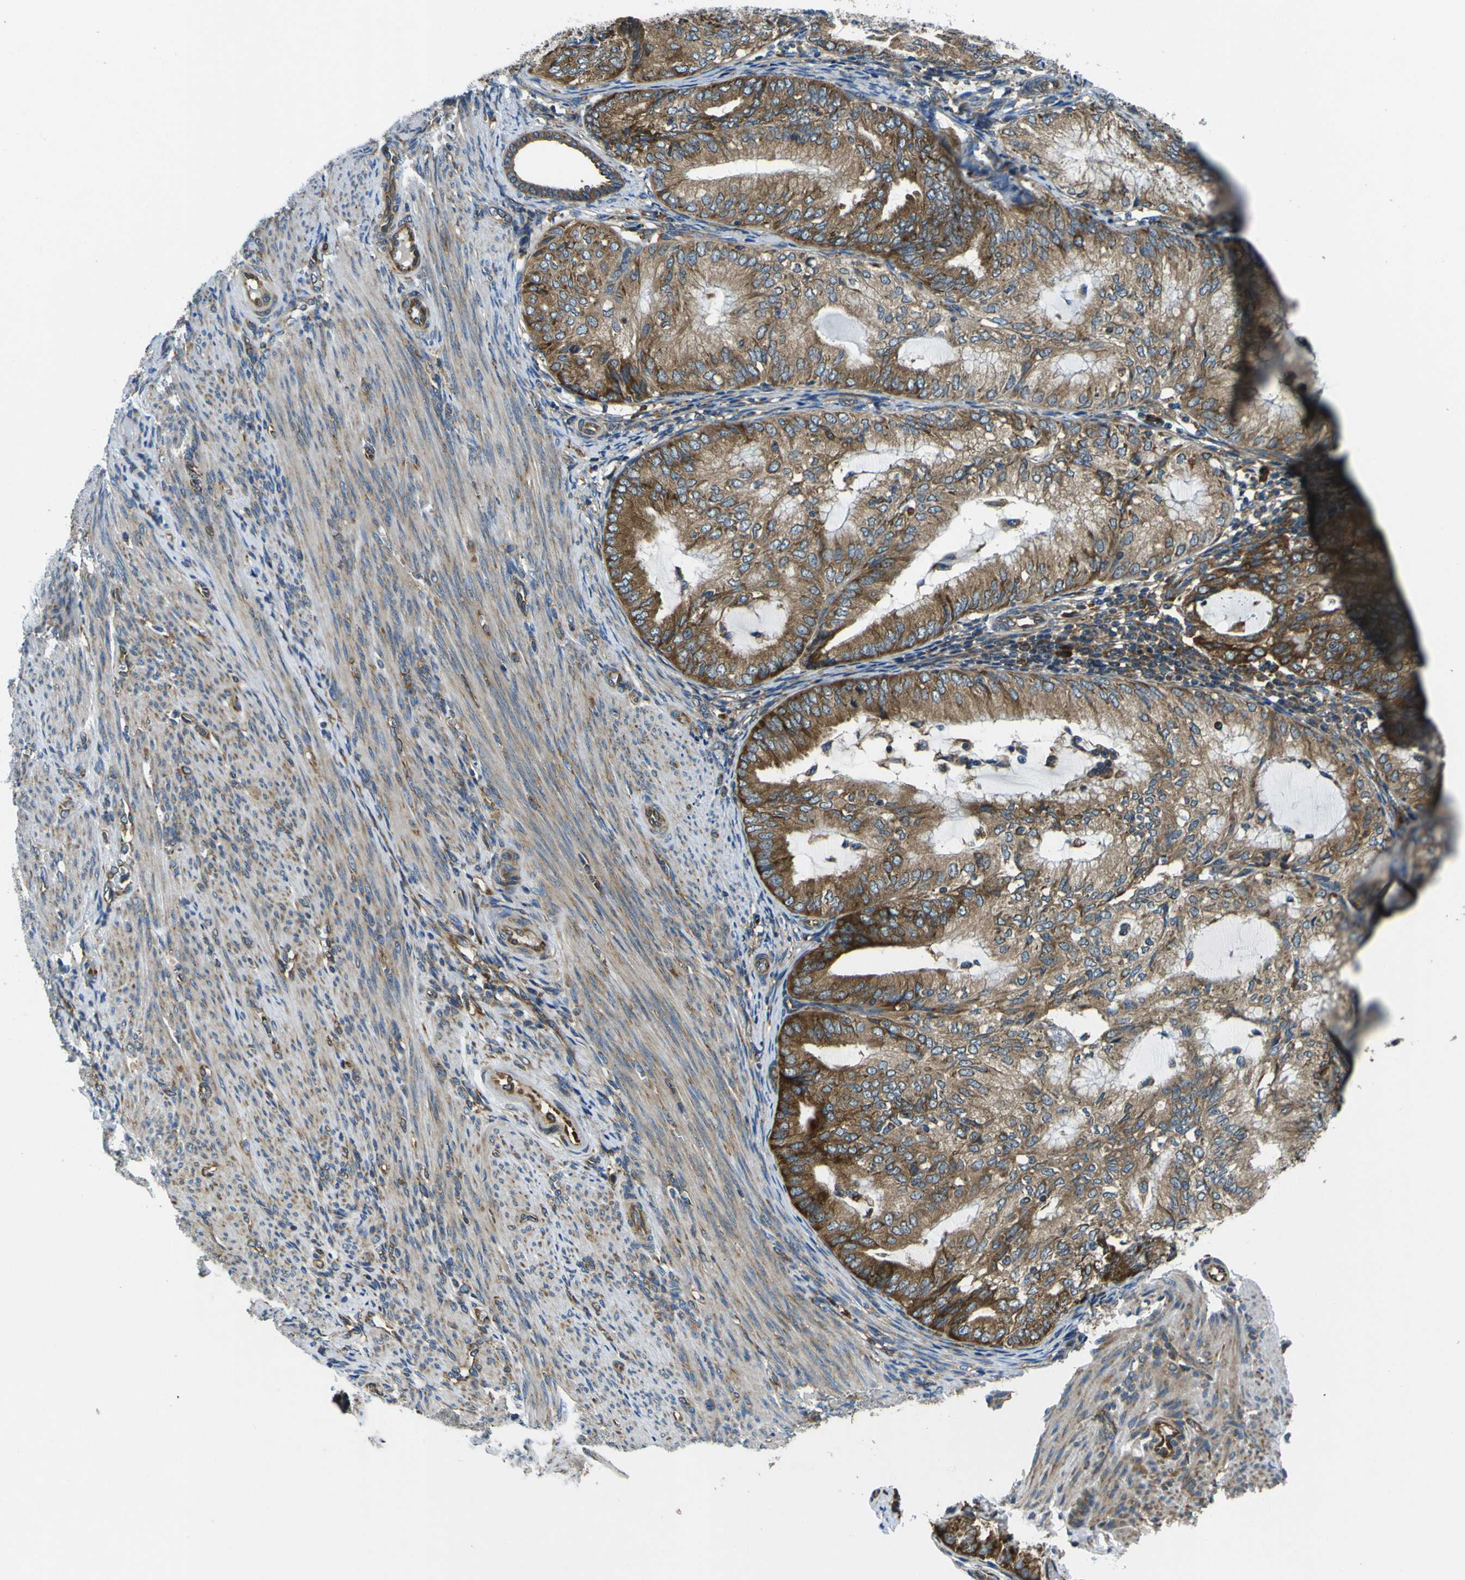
{"staining": {"intensity": "strong", "quantity": ">75%", "location": "cytoplasmic/membranous"}, "tissue": "endometrial cancer", "cell_type": "Tumor cells", "image_type": "cancer", "snomed": [{"axis": "morphology", "description": "Adenocarcinoma, NOS"}, {"axis": "topography", "description": "Endometrium"}], "caption": "Immunohistochemical staining of adenocarcinoma (endometrial) reveals strong cytoplasmic/membranous protein expression in approximately >75% of tumor cells. (DAB = brown stain, brightfield microscopy at high magnification).", "gene": "RPSA", "patient": {"sex": "female", "age": 81}}